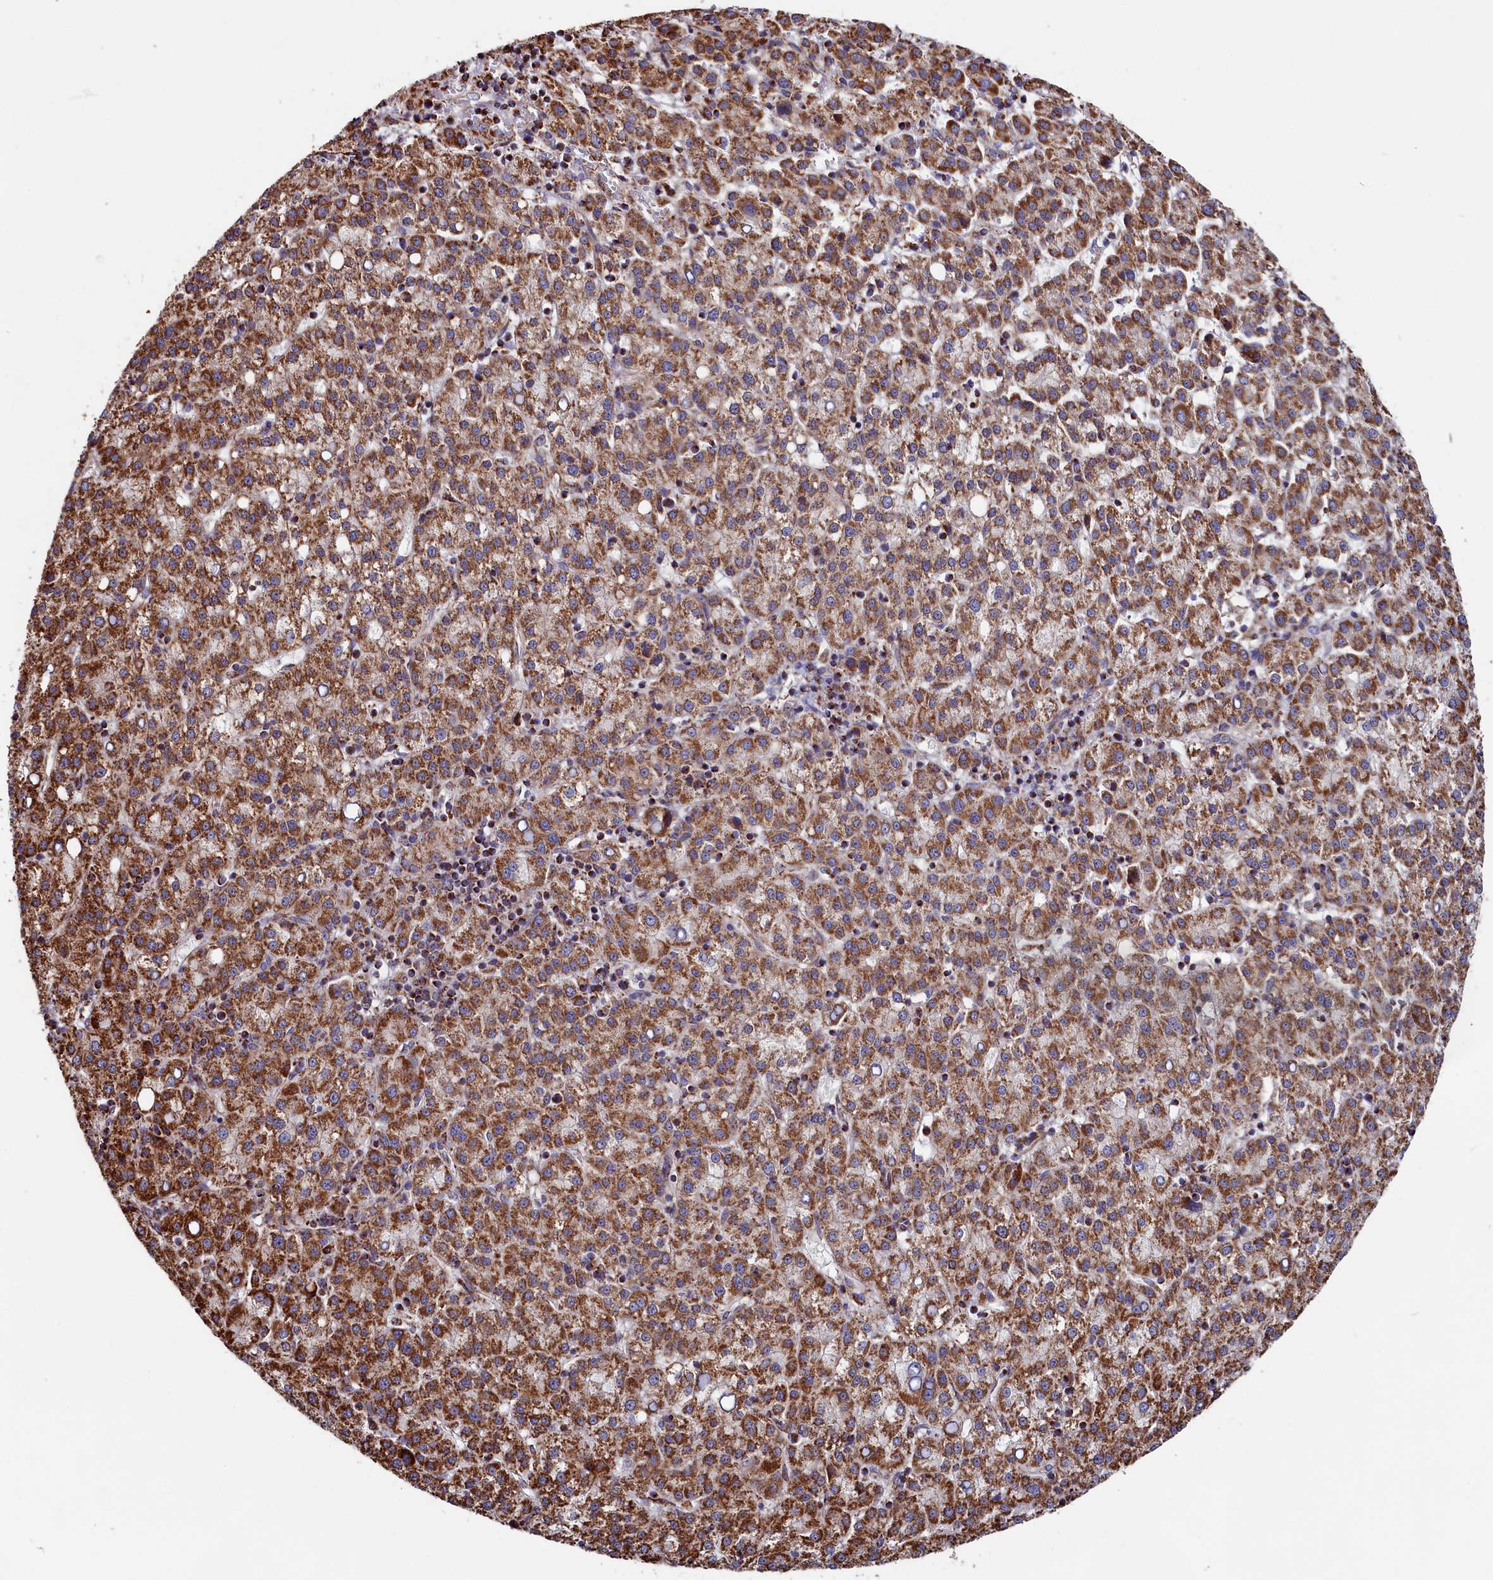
{"staining": {"intensity": "strong", "quantity": ">75%", "location": "cytoplasmic/membranous"}, "tissue": "liver cancer", "cell_type": "Tumor cells", "image_type": "cancer", "snomed": [{"axis": "morphology", "description": "Carcinoma, Hepatocellular, NOS"}, {"axis": "topography", "description": "Liver"}], "caption": "High-power microscopy captured an immunohistochemistry (IHC) image of liver cancer, revealing strong cytoplasmic/membranous expression in approximately >75% of tumor cells.", "gene": "MACROD1", "patient": {"sex": "female", "age": 58}}